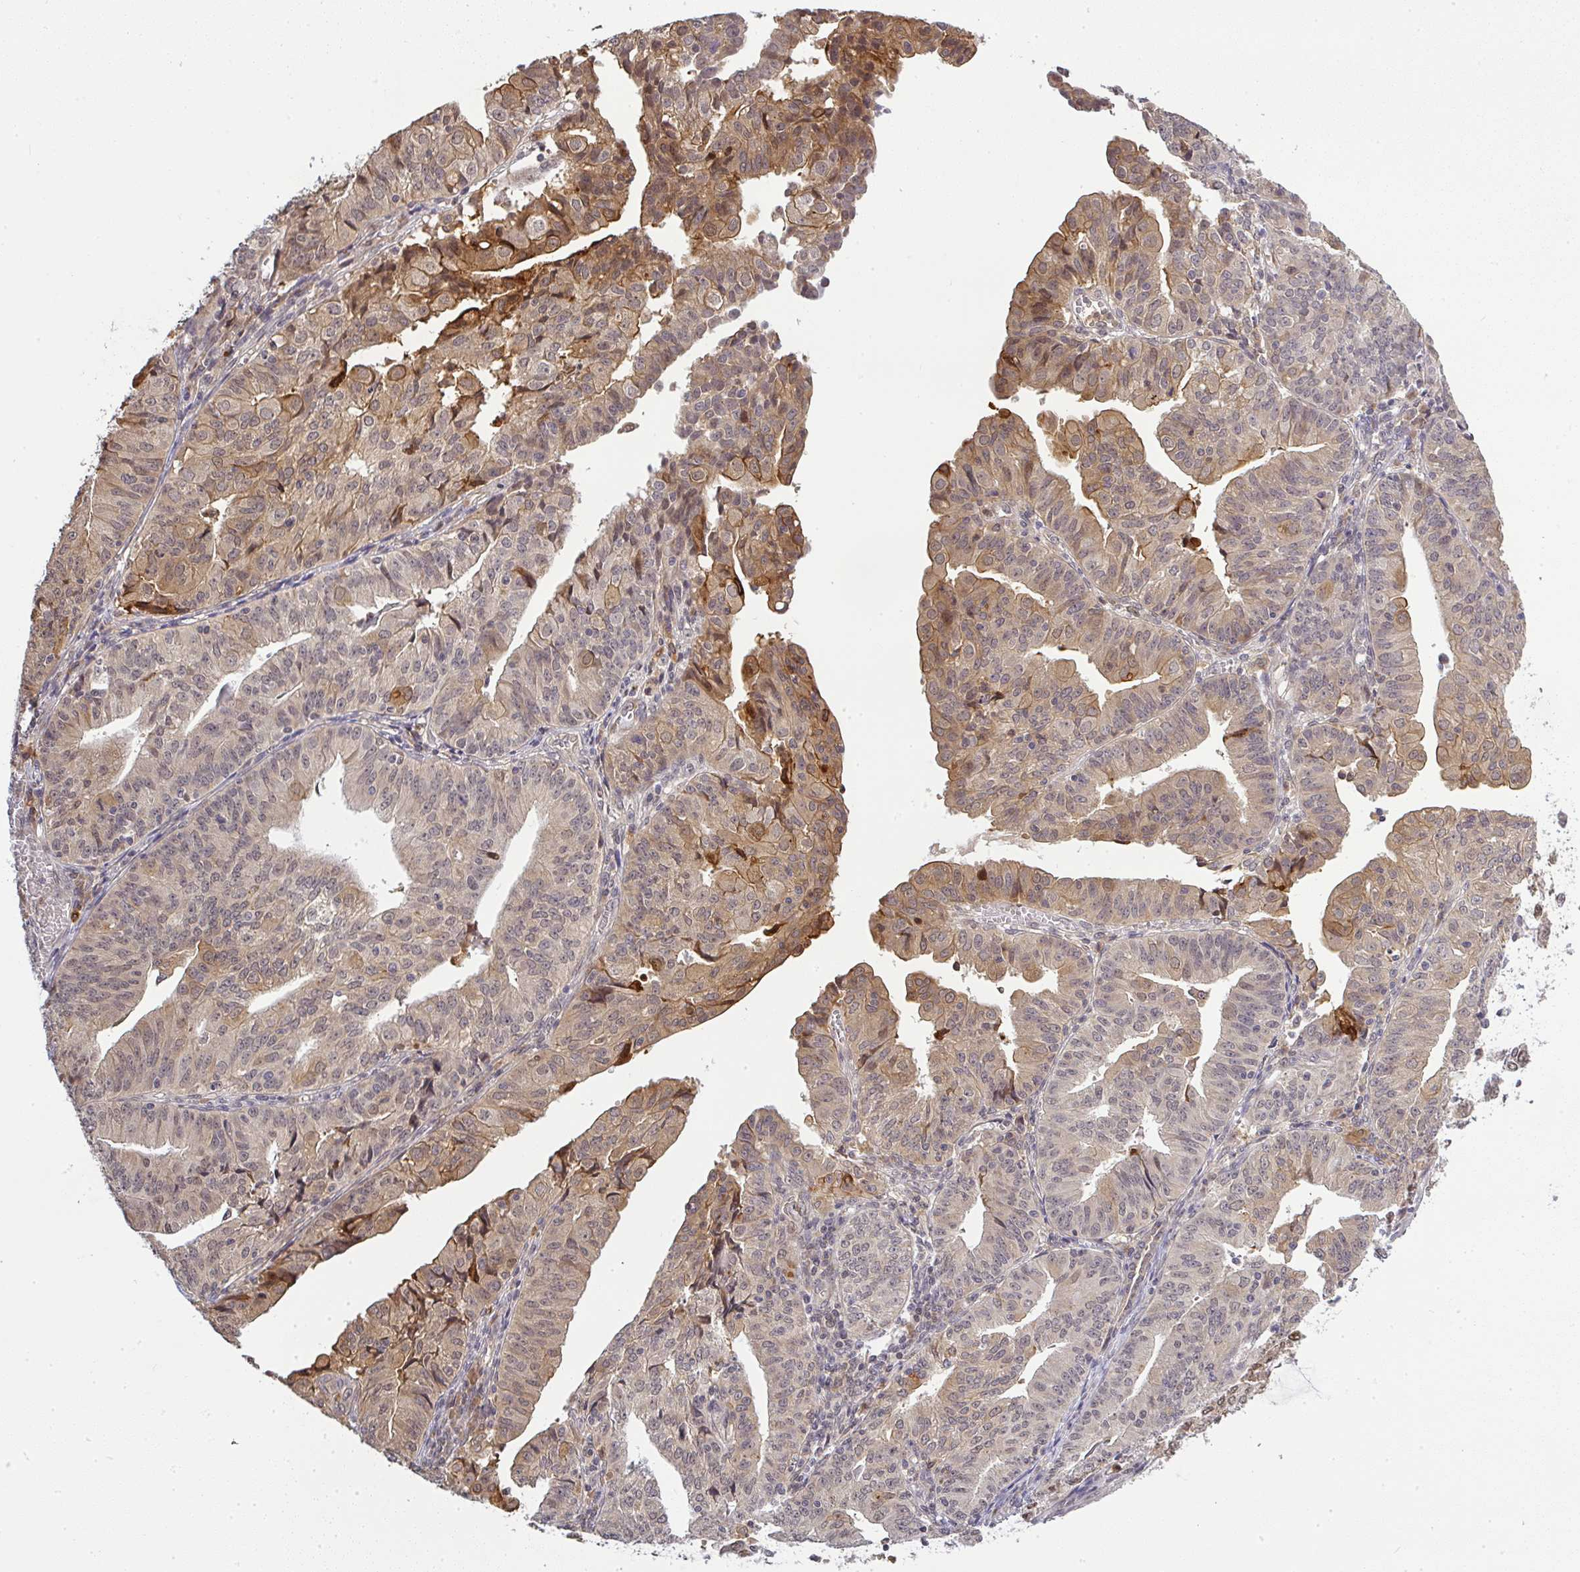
{"staining": {"intensity": "weak", "quantity": "25%-75%", "location": "cytoplasmic/membranous"}, "tissue": "endometrial cancer", "cell_type": "Tumor cells", "image_type": "cancer", "snomed": [{"axis": "morphology", "description": "Adenocarcinoma, NOS"}, {"axis": "topography", "description": "Endometrium"}], "caption": "A low amount of weak cytoplasmic/membranous positivity is present in approximately 25%-75% of tumor cells in endometrial adenocarcinoma tissue. (IHC, brightfield microscopy, high magnification).", "gene": "FAM153A", "patient": {"sex": "female", "age": 56}}